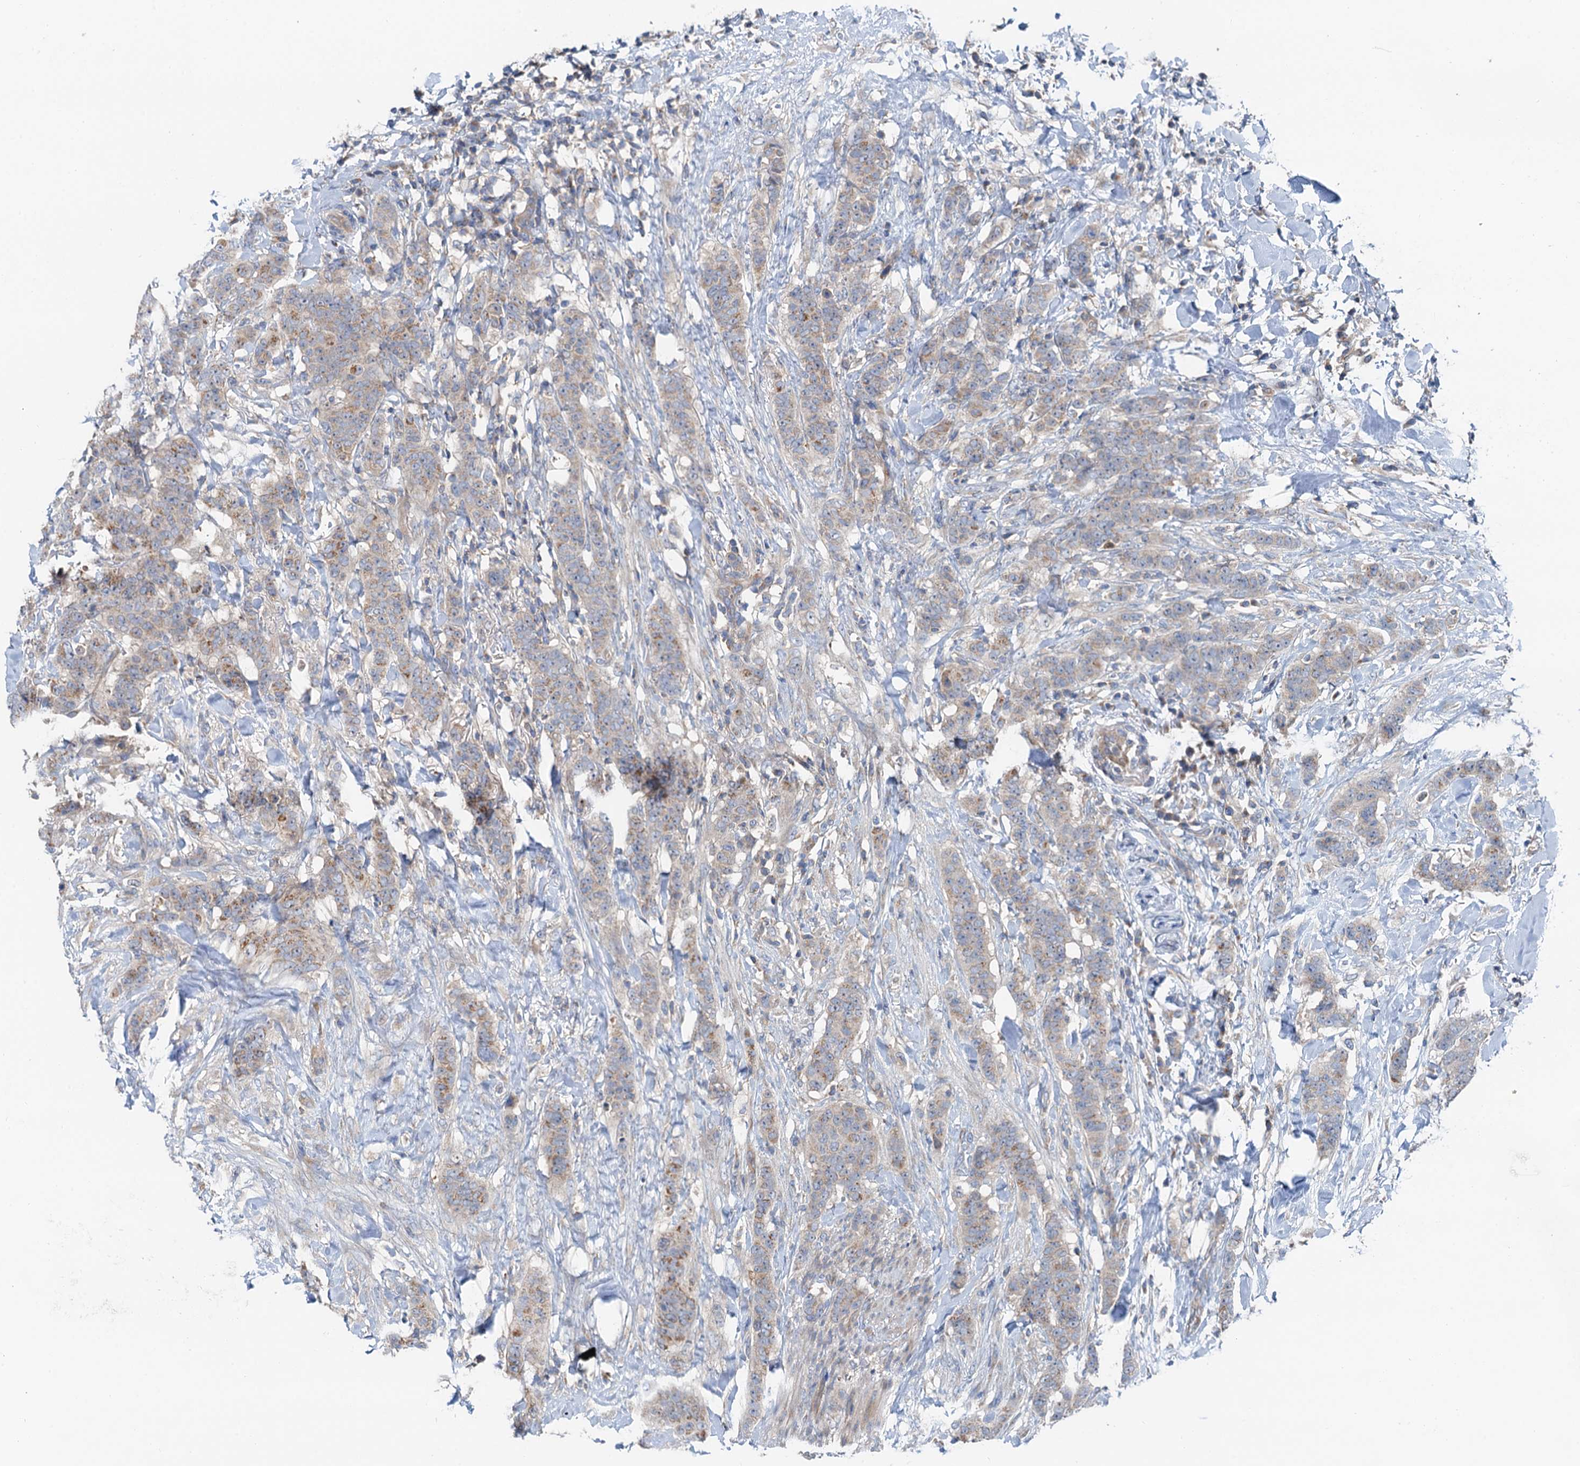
{"staining": {"intensity": "moderate", "quantity": "25%-75%", "location": "cytoplasmic/membranous"}, "tissue": "breast cancer", "cell_type": "Tumor cells", "image_type": "cancer", "snomed": [{"axis": "morphology", "description": "Duct carcinoma"}, {"axis": "topography", "description": "Breast"}], "caption": "Breast cancer (intraductal carcinoma) stained with immunohistochemistry displays moderate cytoplasmic/membranous expression in about 25%-75% of tumor cells.", "gene": "ANKRD26", "patient": {"sex": "female", "age": 40}}